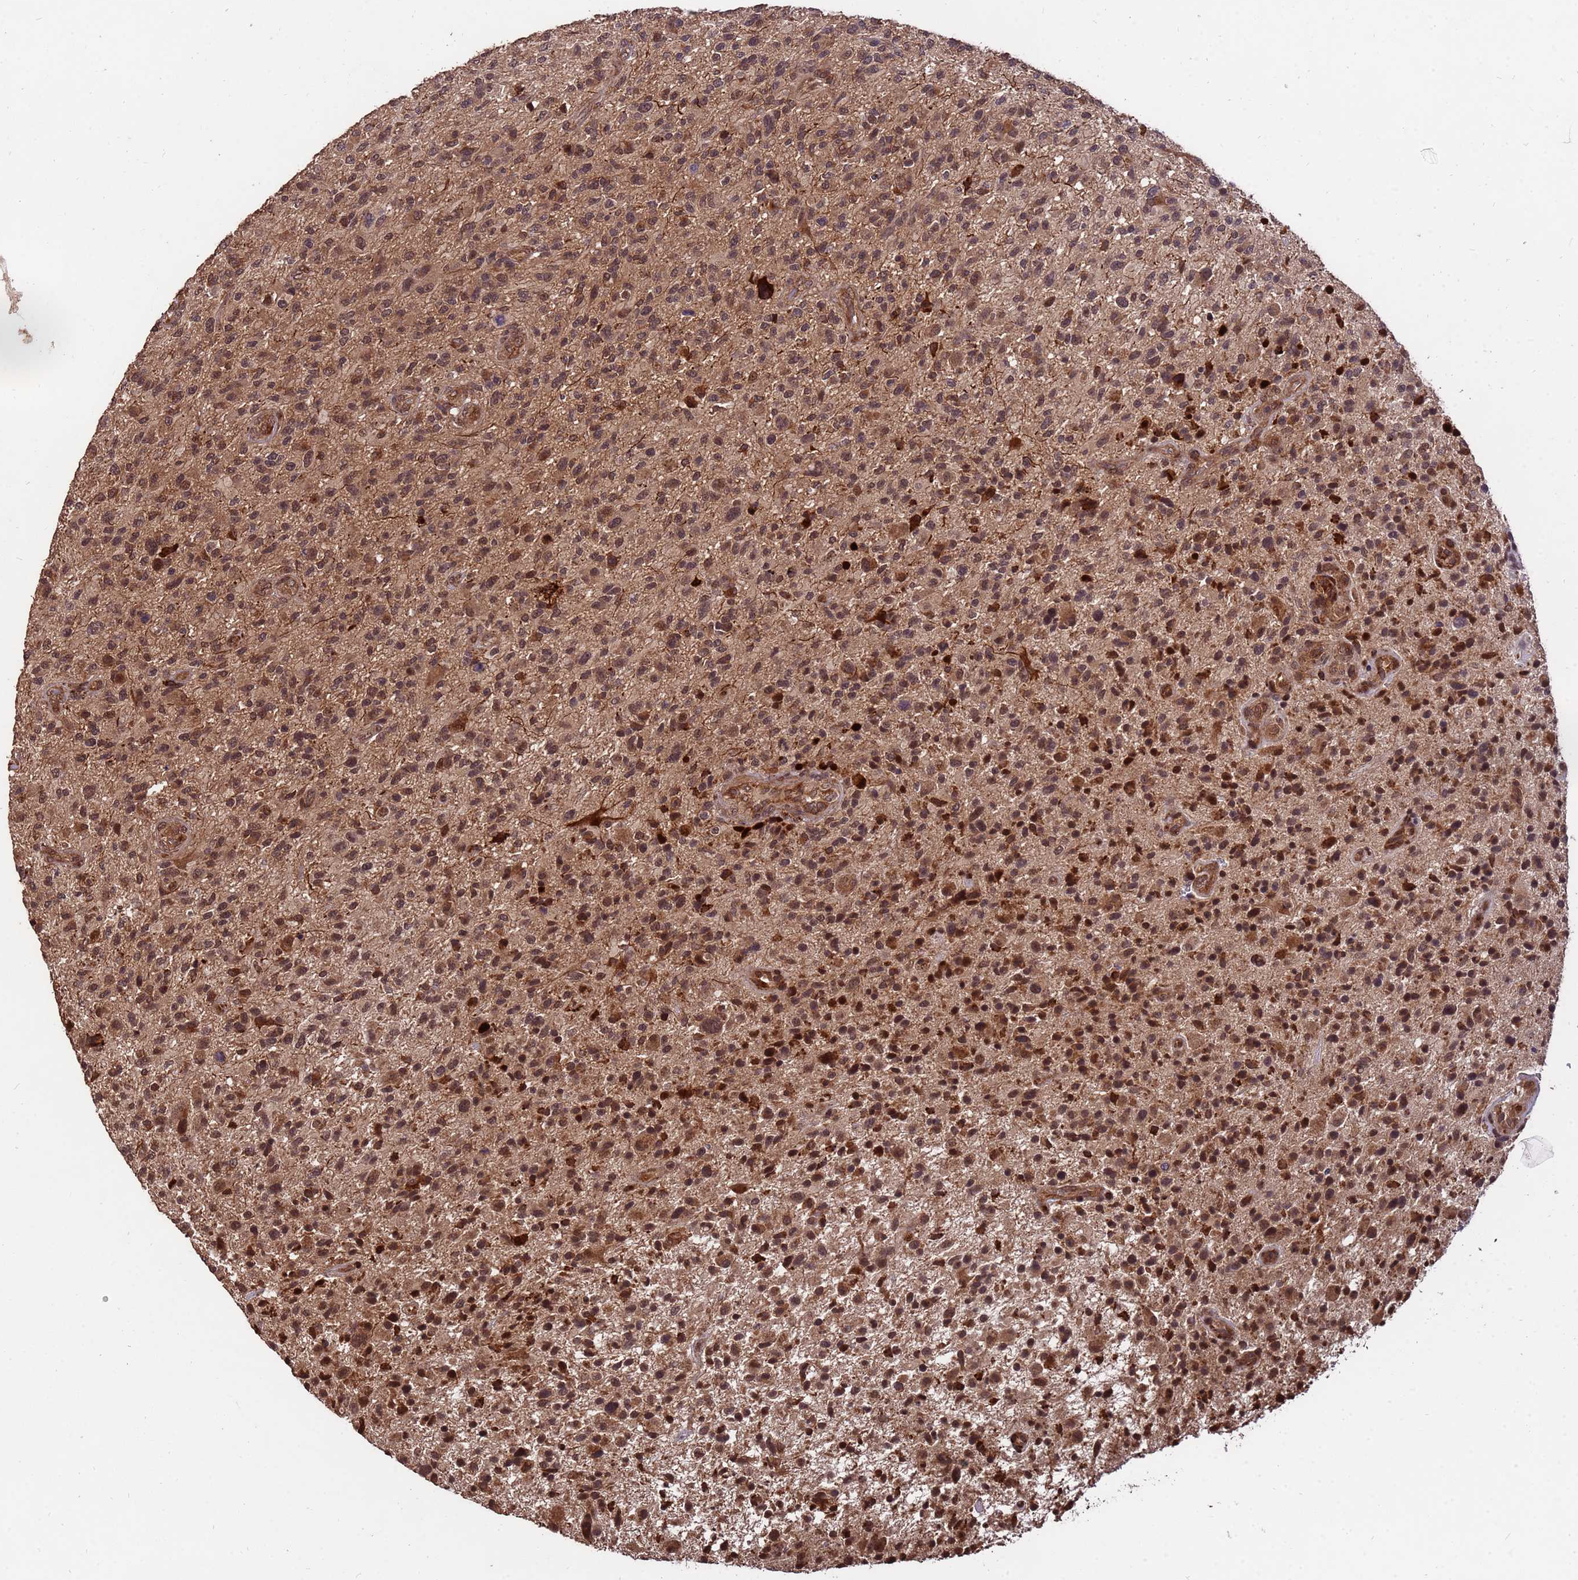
{"staining": {"intensity": "moderate", "quantity": ">75%", "location": "cytoplasmic/membranous,nuclear"}, "tissue": "glioma", "cell_type": "Tumor cells", "image_type": "cancer", "snomed": [{"axis": "morphology", "description": "Glioma, malignant, High grade"}, {"axis": "topography", "description": "Brain"}], "caption": "Tumor cells show moderate cytoplasmic/membranous and nuclear staining in approximately >75% of cells in glioma.", "gene": "ZNF619", "patient": {"sex": "male", "age": 47}}